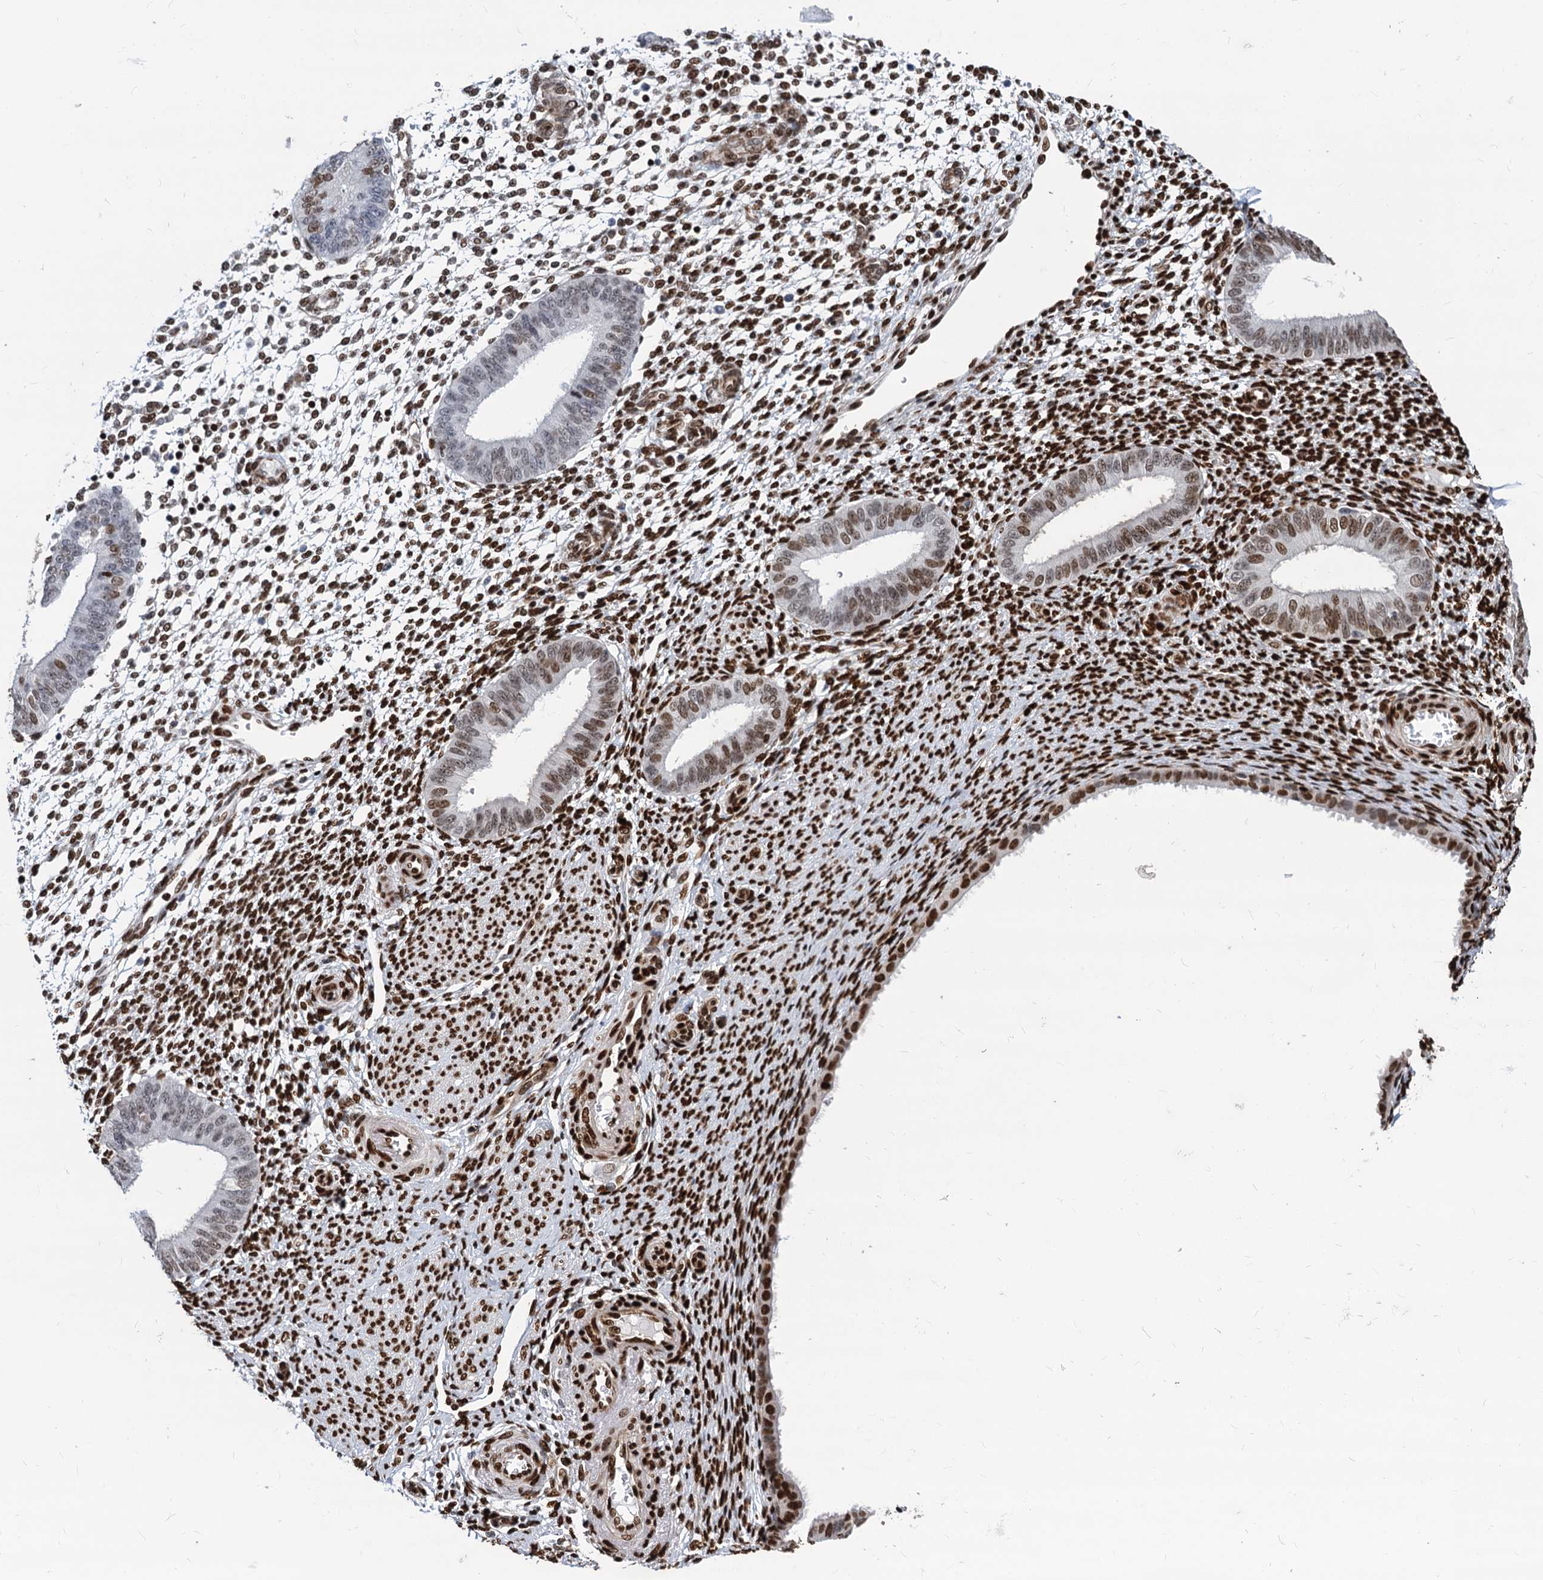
{"staining": {"intensity": "strong", "quantity": ">75%", "location": "nuclear"}, "tissue": "endometrium", "cell_type": "Cells in endometrial stroma", "image_type": "normal", "snomed": [{"axis": "morphology", "description": "Normal tissue, NOS"}, {"axis": "topography", "description": "Uterus"}, {"axis": "topography", "description": "Endometrium"}], "caption": "Cells in endometrial stroma exhibit high levels of strong nuclear expression in about >75% of cells in unremarkable human endometrium. (DAB = brown stain, brightfield microscopy at high magnification).", "gene": "MECP2", "patient": {"sex": "female", "age": 48}}